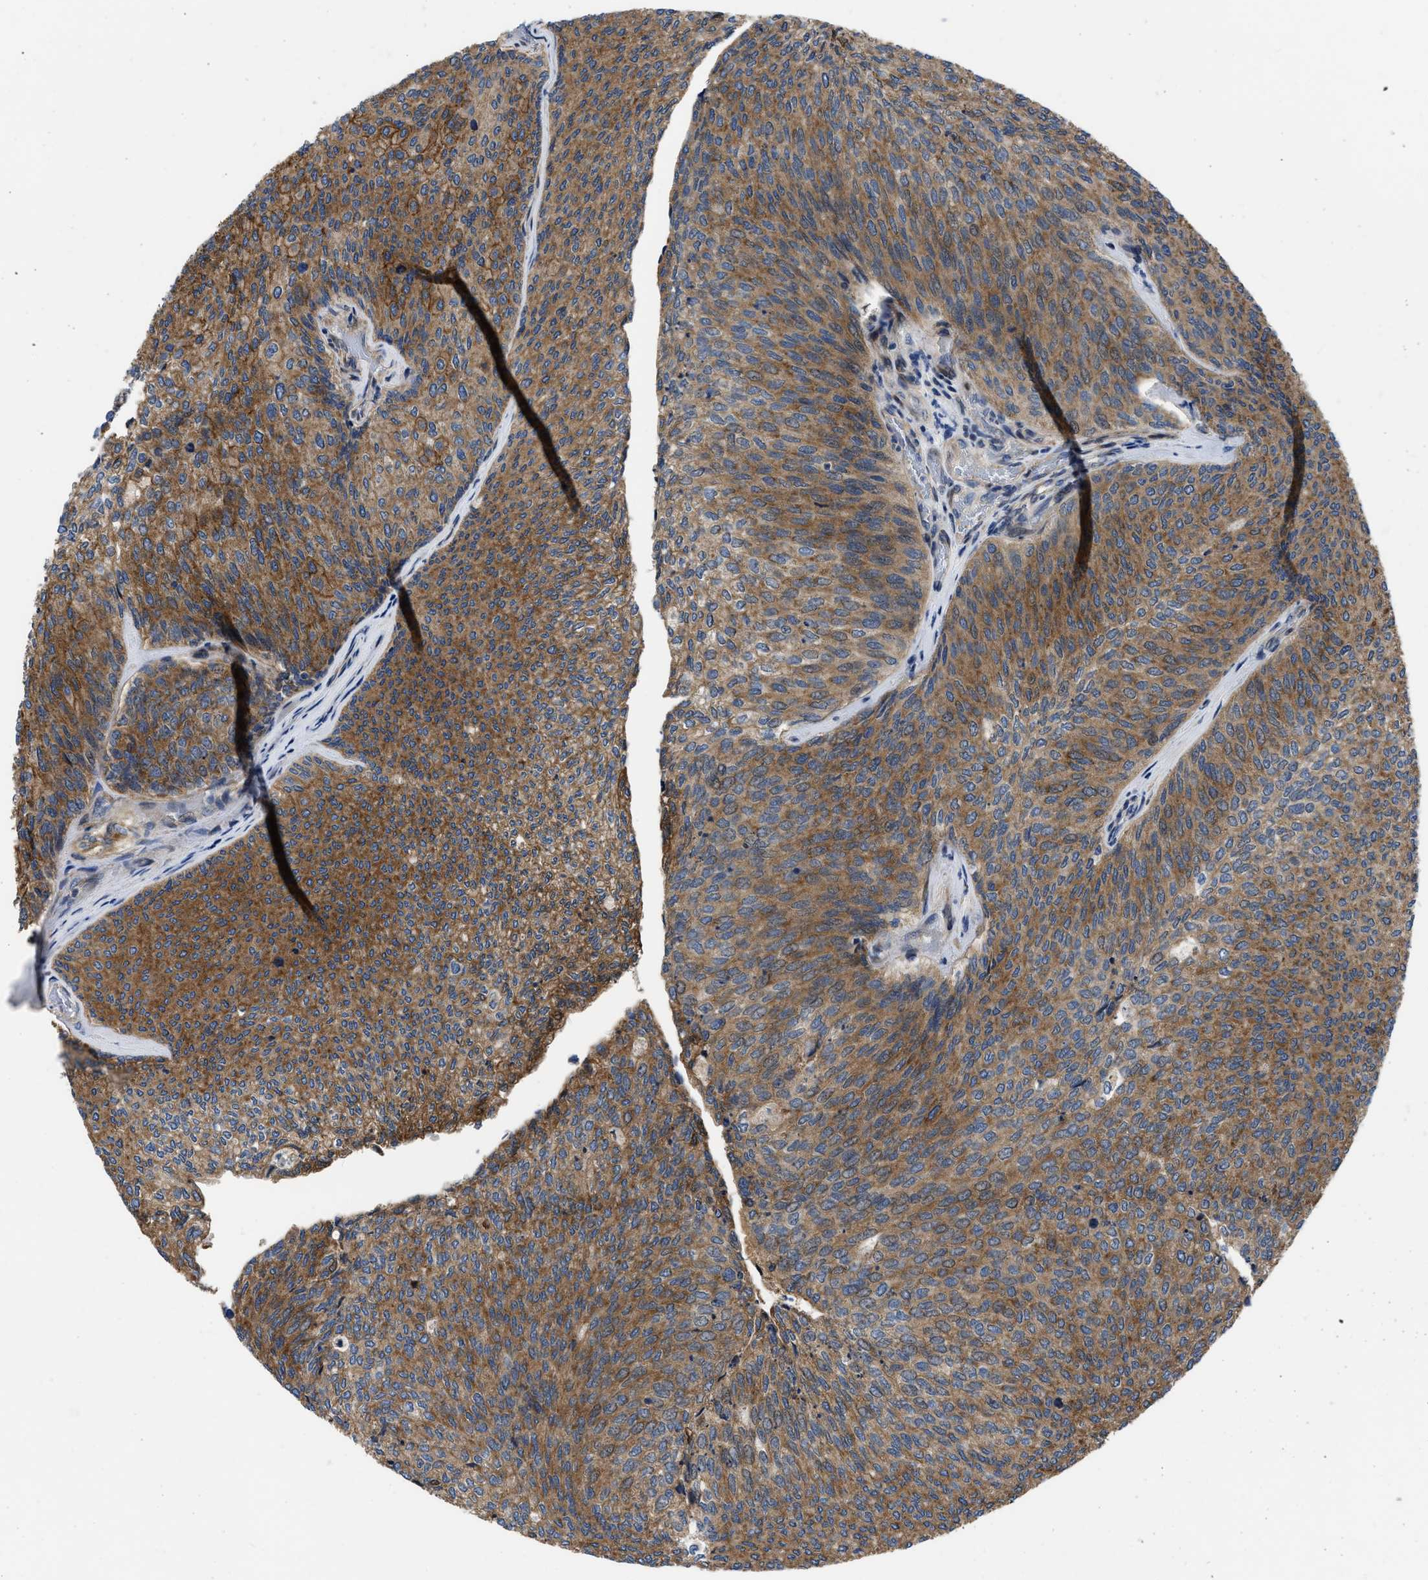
{"staining": {"intensity": "moderate", "quantity": ">75%", "location": "cytoplasmic/membranous"}, "tissue": "urothelial cancer", "cell_type": "Tumor cells", "image_type": "cancer", "snomed": [{"axis": "morphology", "description": "Urothelial carcinoma, Low grade"}, {"axis": "topography", "description": "Urinary bladder"}], "caption": "This image shows urothelial cancer stained with immunohistochemistry (IHC) to label a protein in brown. The cytoplasmic/membranous of tumor cells show moderate positivity for the protein. Nuclei are counter-stained blue.", "gene": "PPWD1", "patient": {"sex": "female", "age": 79}}